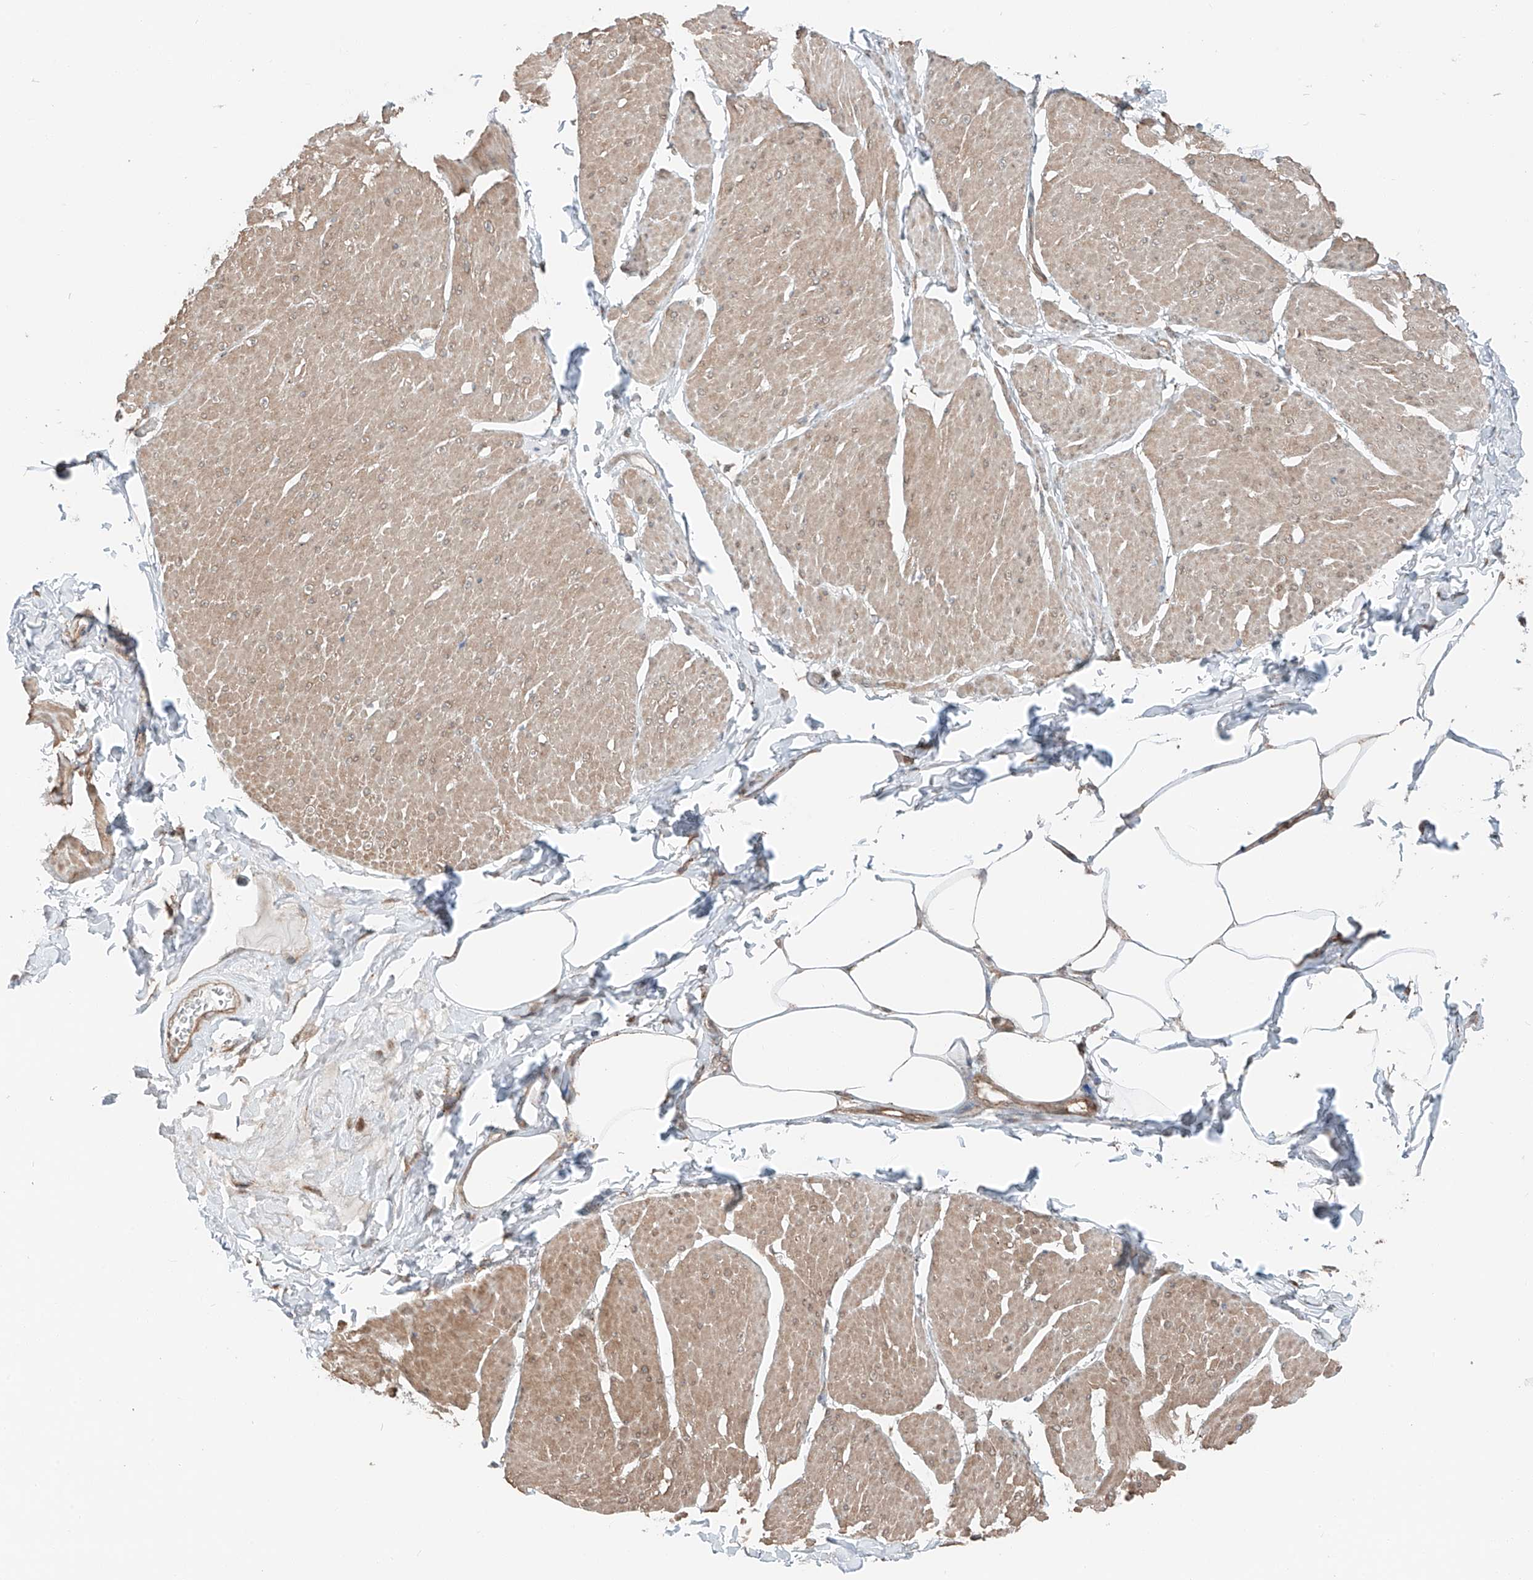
{"staining": {"intensity": "weak", "quantity": ">75%", "location": "cytoplasmic/membranous"}, "tissue": "smooth muscle", "cell_type": "Smooth muscle cells", "image_type": "normal", "snomed": [{"axis": "morphology", "description": "Urothelial carcinoma, High grade"}, {"axis": "topography", "description": "Urinary bladder"}], "caption": "Unremarkable smooth muscle demonstrates weak cytoplasmic/membranous staining in about >75% of smooth muscle cells, visualized by immunohistochemistry. Nuclei are stained in blue.", "gene": "CEP162", "patient": {"sex": "male", "age": 46}}